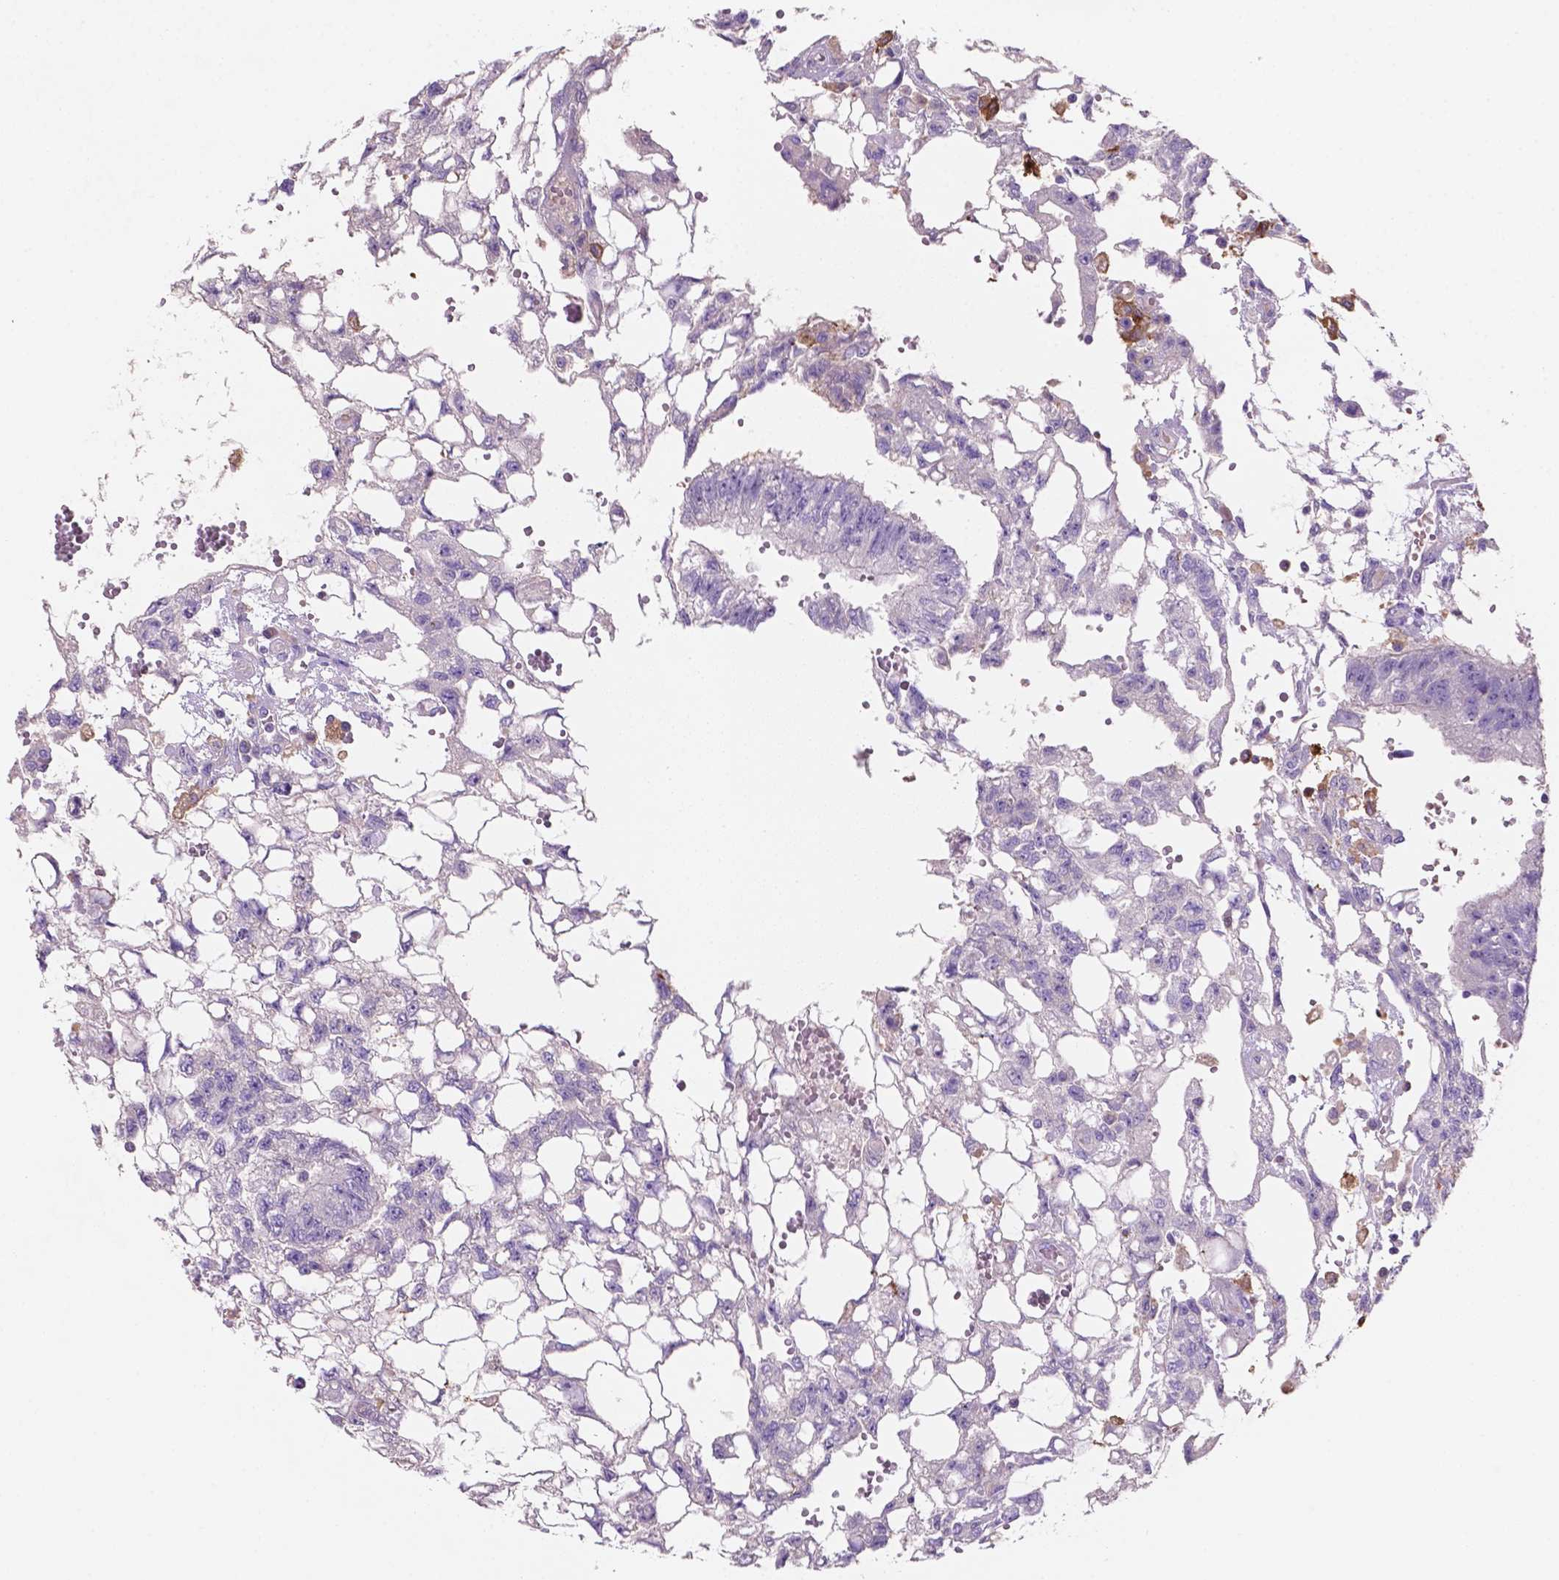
{"staining": {"intensity": "negative", "quantity": "none", "location": "none"}, "tissue": "testis cancer", "cell_type": "Tumor cells", "image_type": "cancer", "snomed": [{"axis": "morphology", "description": "Carcinoma, Embryonal, NOS"}, {"axis": "topography", "description": "Testis"}], "caption": "The IHC image has no significant staining in tumor cells of testis cancer tissue.", "gene": "MKRN2OS", "patient": {"sex": "male", "age": 32}}